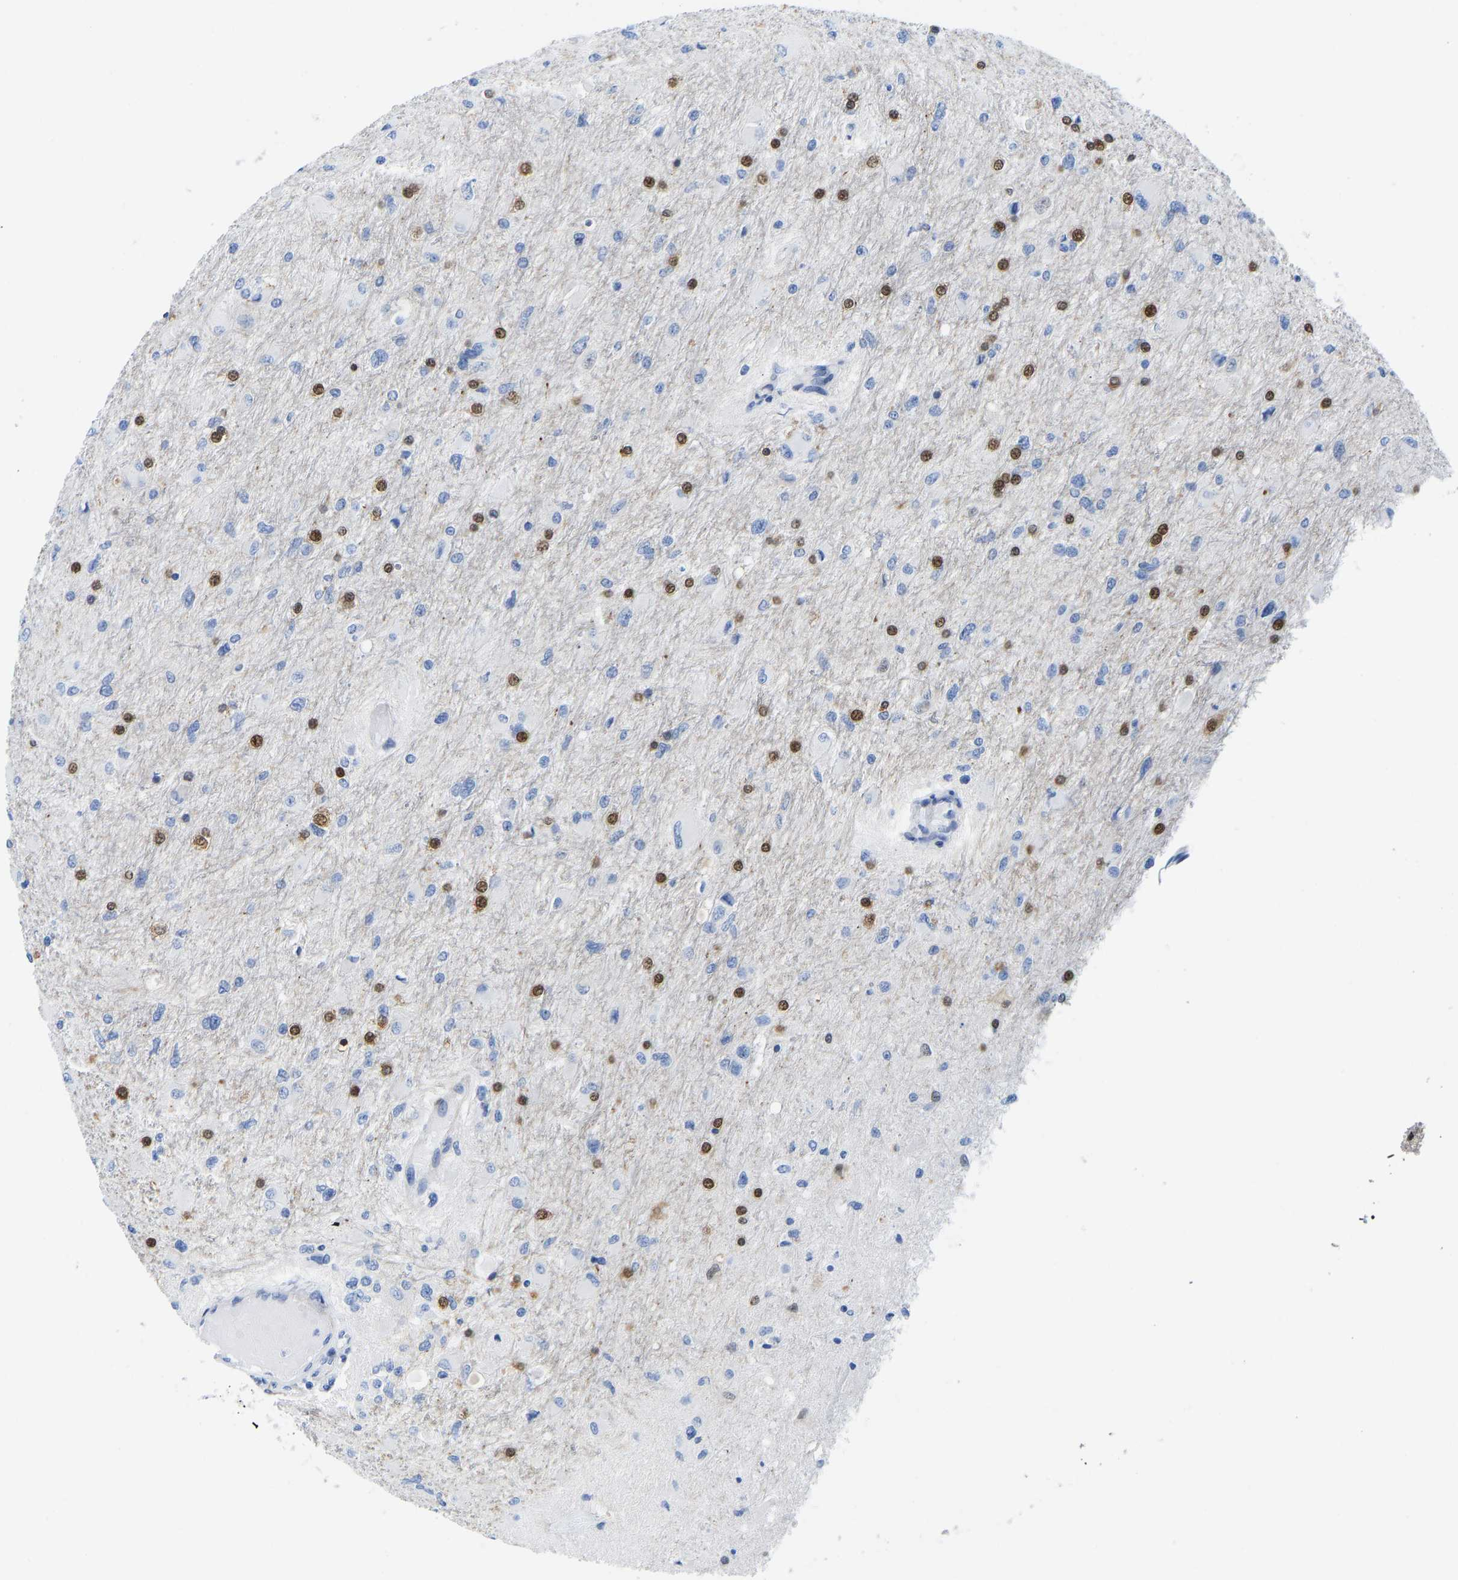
{"staining": {"intensity": "moderate", "quantity": "25%-75%", "location": "nuclear"}, "tissue": "glioma", "cell_type": "Tumor cells", "image_type": "cancer", "snomed": [{"axis": "morphology", "description": "Glioma, malignant, High grade"}, {"axis": "topography", "description": "Cerebral cortex"}], "caption": "Tumor cells show medium levels of moderate nuclear expression in about 25%-75% of cells in human glioma.", "gene": "NKAIN3", "patient": {"sex": "female", "age": 36}}